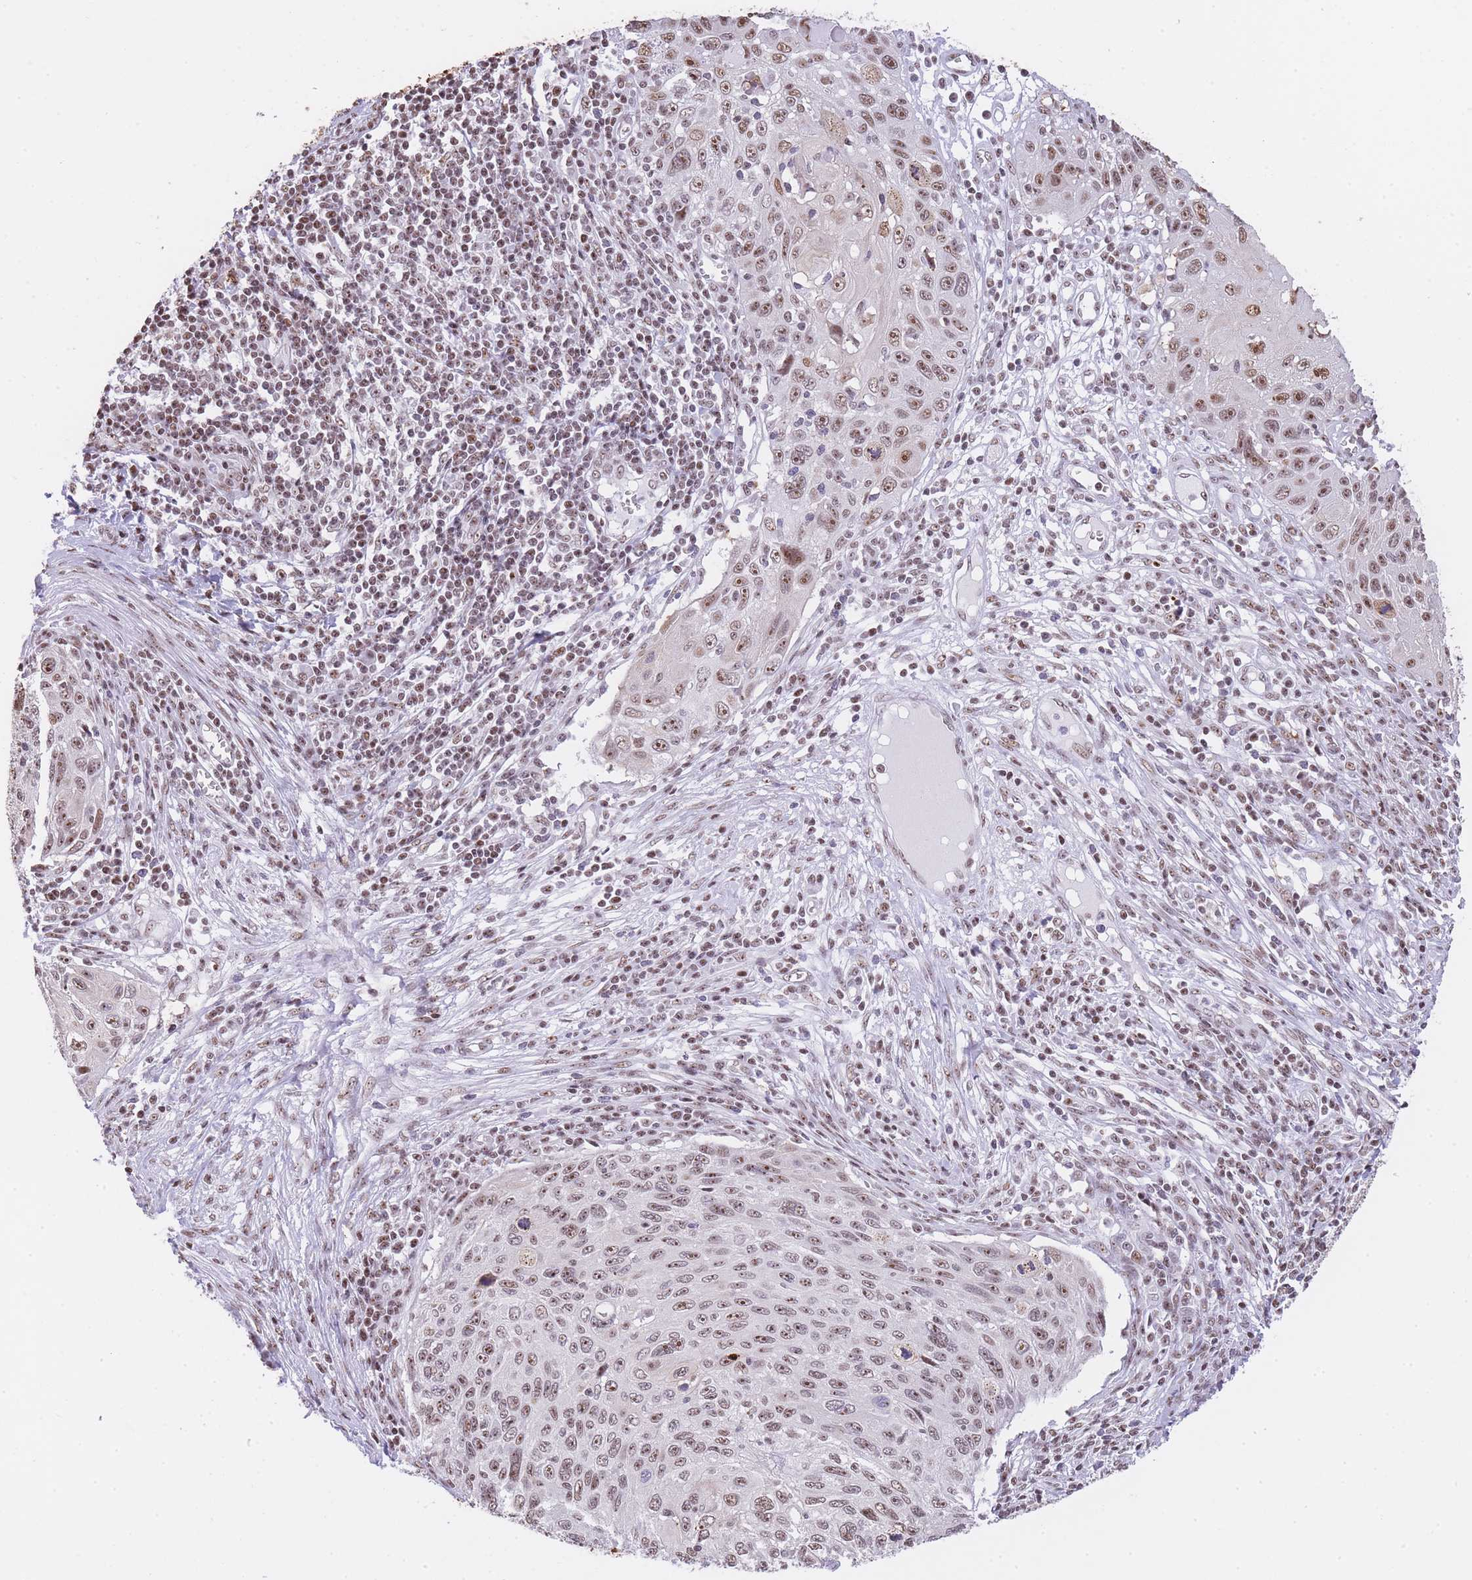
{"staining": {"intensity": "moderate", "quantity": ">75%", "location": "nuclear"}, "tissue": "cervical cancer", "cell_type": "Tumor cells", "image_type": "cancer", "snomed": [{"axis": "morphology", "description": "Squamous cell carcinoma, NOS"}, {"axis": "topography", "description": "Cervix"}], "caption": "This is an image of IHC staining of cervical cancer, which shows moderate positivity in the nuclear of tumor cells.", "gene": "EVC2", "patient": {"sex": "female", "age": 70}}